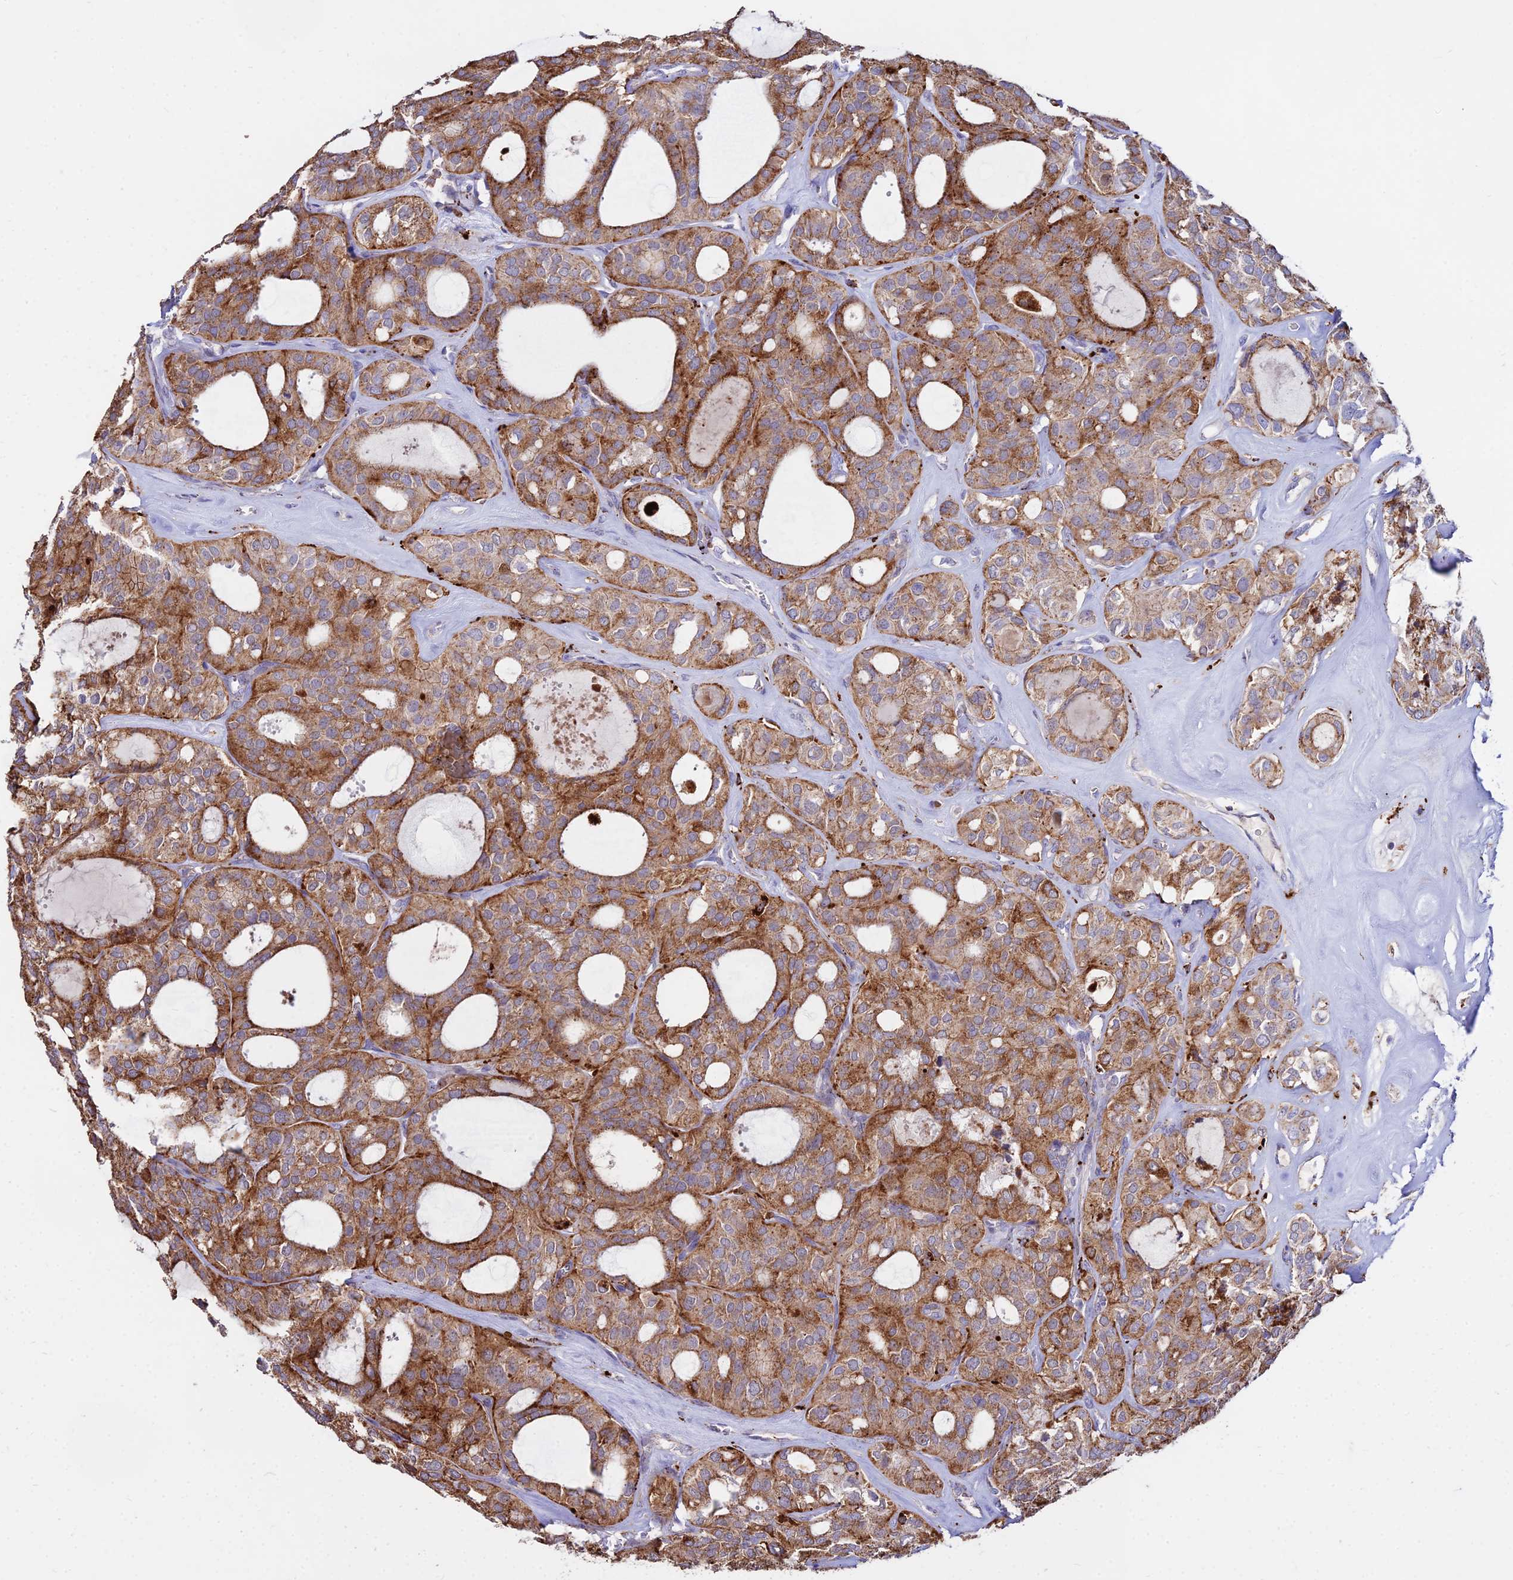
{"staining": {"intensity": "moderate", "quantity": ">75%", "location": "cytoplasmic/membranous"}, "tissue": "thyroid cancer", "cell_type": "Tumor cells", "image_type": "cancer", "snomed": [{"axis": "morphology", "description": "Follicular adenoma carcinoma, NOS"}, {"axis": "topography", "description": "Thyroid gland"}], "caption": "Moderate cytoplasmic/membranous protein positivity is seen in about >75% of tumor cells in thyroid cancer.", "gene": "PNLIPRP3", "patient": {"sex": "male", "age": 75}}